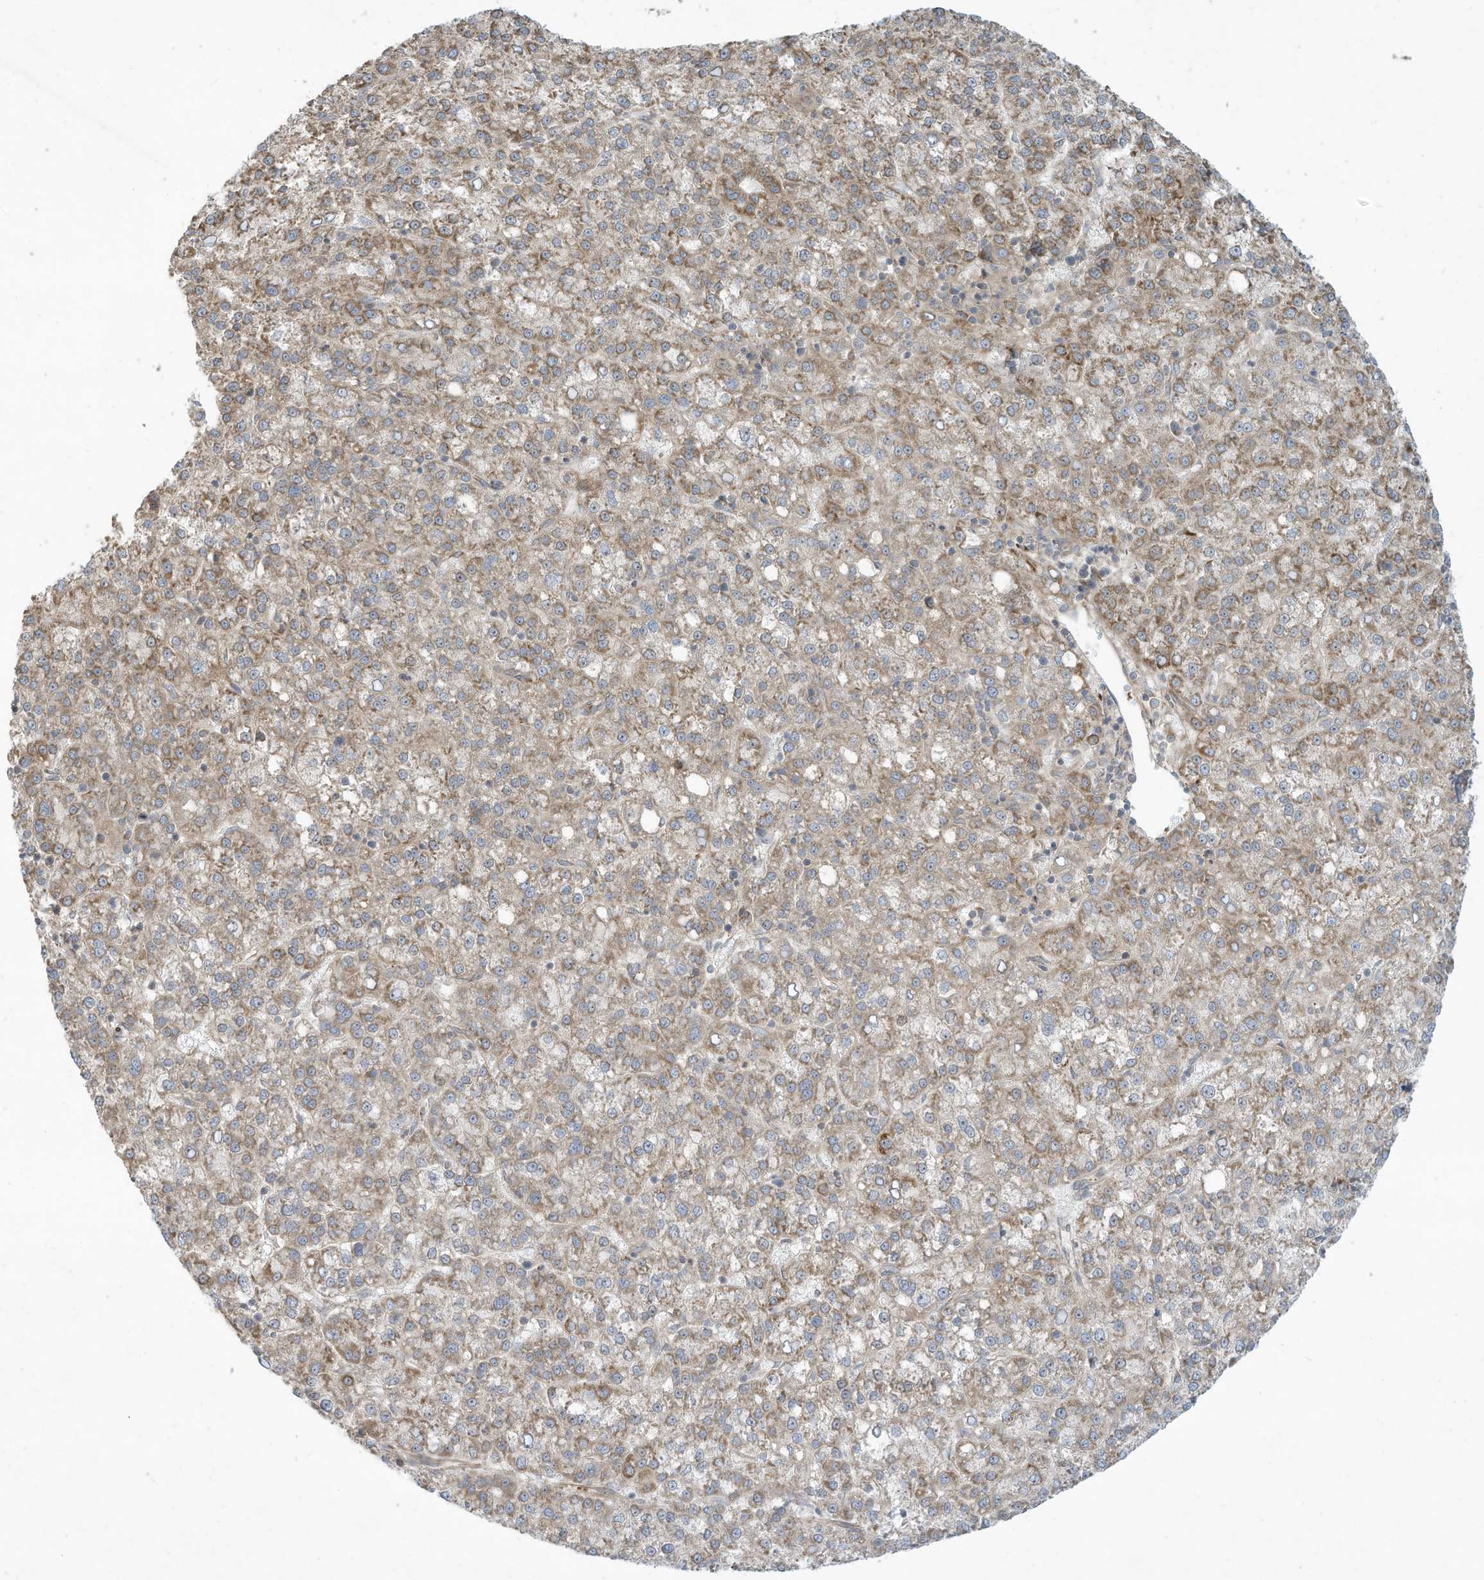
{"staining": {"intensity": "moderate", "quantity": "25%-75%", "location": "cytoplasmic/membranous"}, "tissue": "liver cancer", "cell_type": "Tumor cells", "image_type": "cancer", "snomed": [{"axis": "morphology", "description": "Carcinoma, Hepatocellular, NOS"}, {"axis": "topography", "description": "Liver"}], "caption": "This micrograph reveals immunohistochemistry (IHC) staining of liver cancer (hepatocellular carcinoma), with medium moderate cytoplasmic/membranous expression in about 25%-75% of tumor cells.", "gene": "DDIT4", "patient": {"sex": "female", "age": 58}}